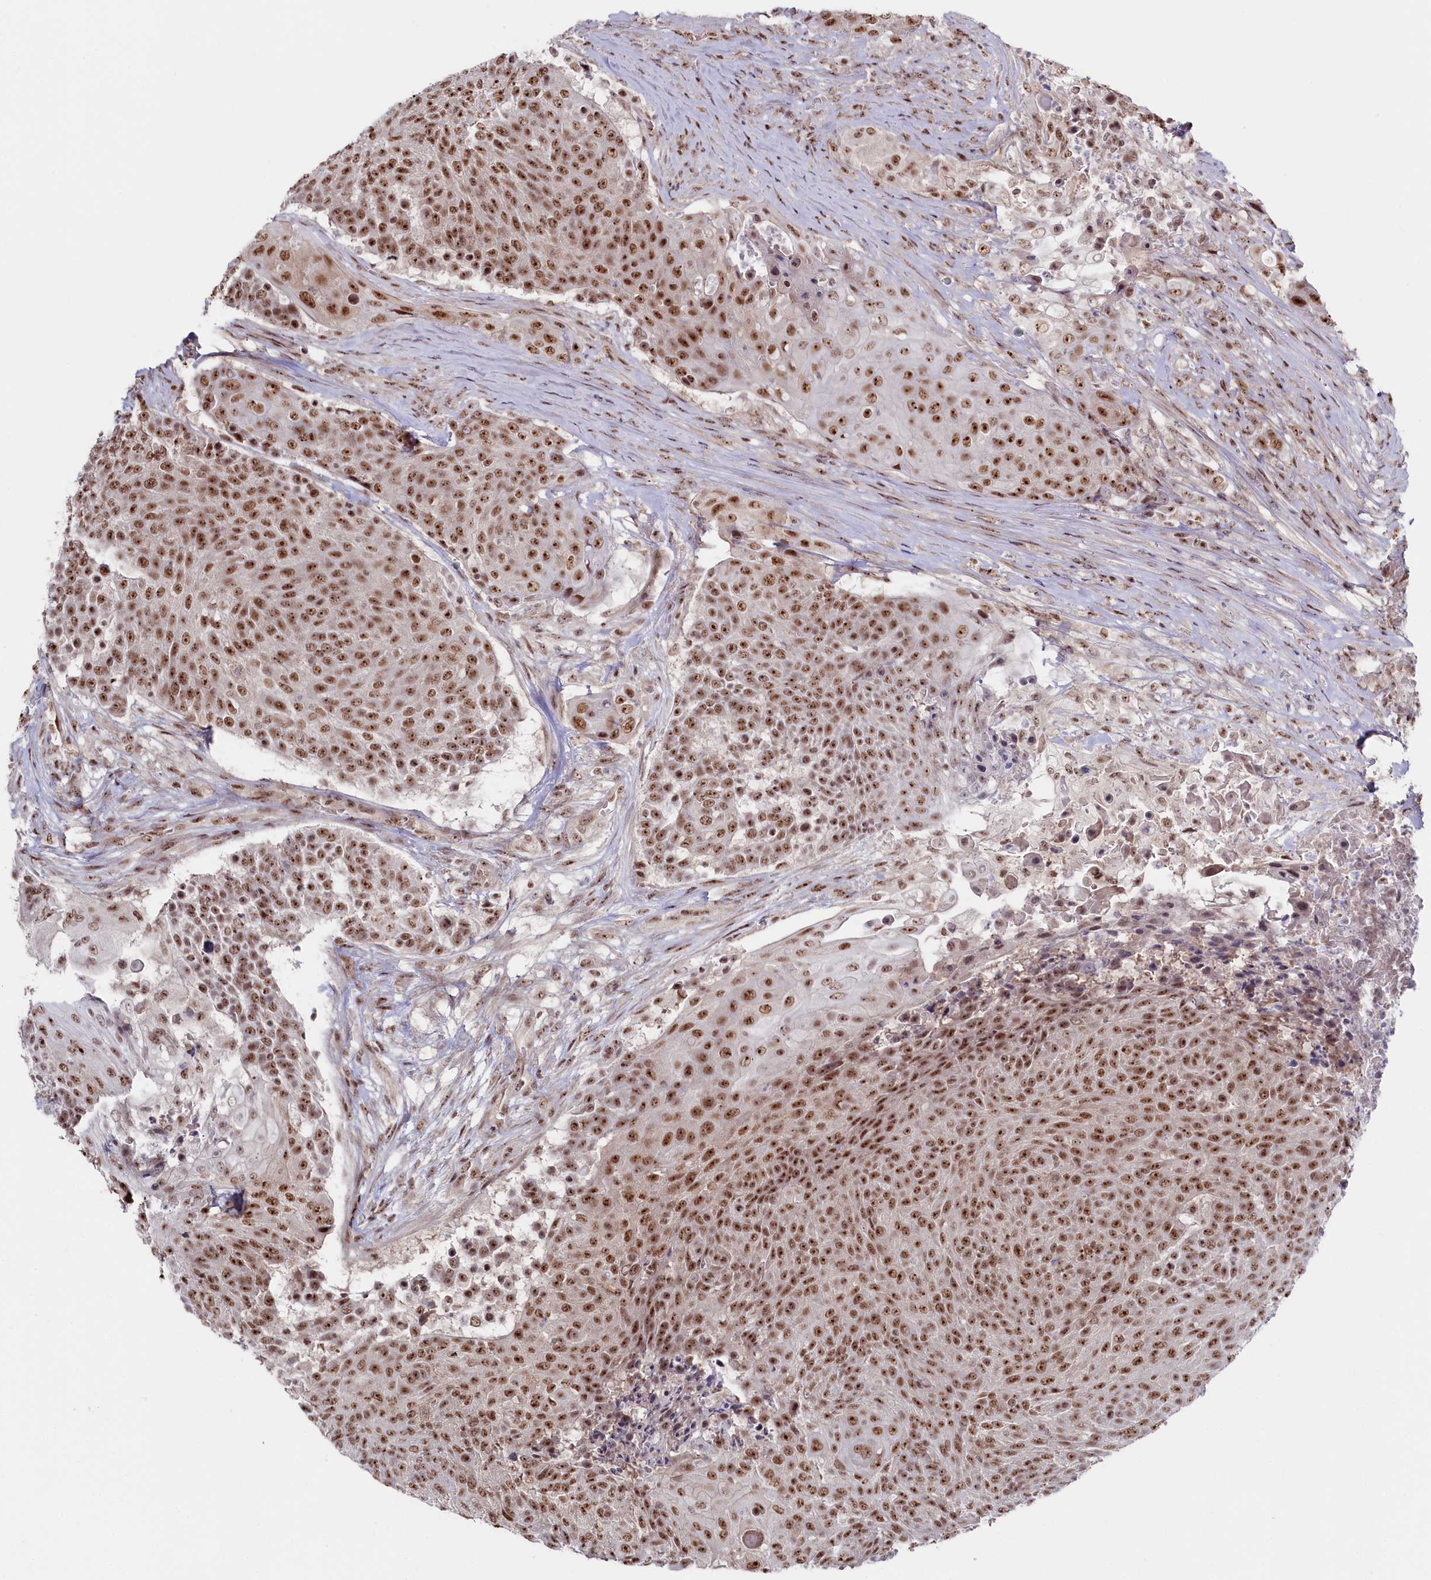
{"staining": {"intensity": "moderate", "quantity": ">75%", "location": "nuclear"}, "tissue": "urothelial cancer", "cell_type": "Tumor cells", "image_type": "cancer", "snomed": [{"axis": "morphology", "description": "Urothelial carcinoma, High grade"}, {"axis": "topography", "description": "Urinary bladder"}], "caption": "About >75% of tumor cells in human urothelial carcinoma (high-grade) demonstrate moderate nuclear protein expression as visualized by brown immunohistochemical staining.", "gene": "POLR2H", "patient": {"sex": "female", "age": 63}}